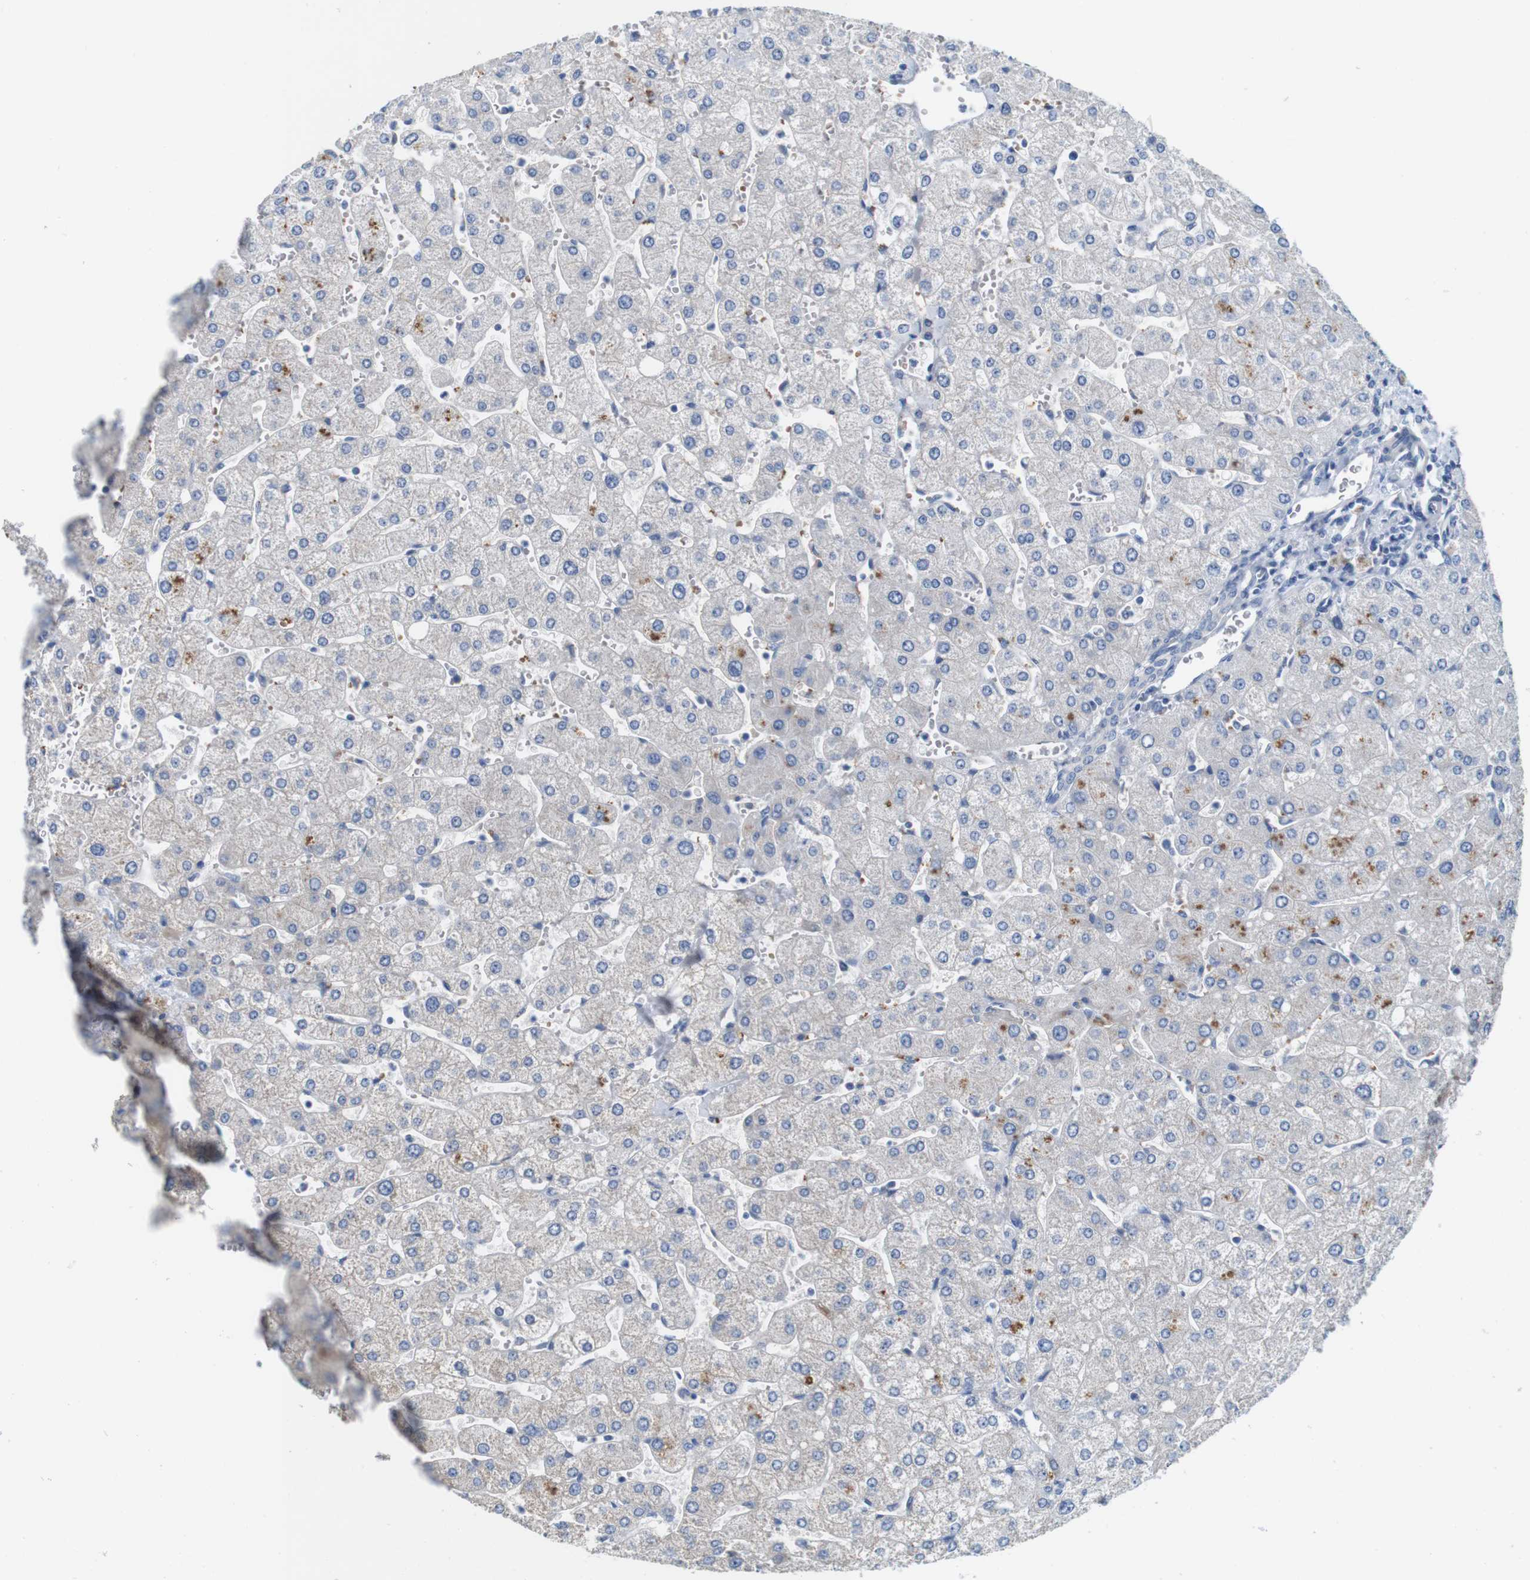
{"staining": {"intensity": "negative", "quantity": "none", "location": "none"}, "tissue": "liver", "cell_type": "Cholangiocytes", "image_type": "normal", "snomed": [{"axis": "morphology", "description": "Normal tissue, NOS"}, {"axis": "topography", "description": "Liver"}], "caption": "This image is of normal liver stained with immunohistochemistry to label a protein in brown with the nuclei are counter-stained blue. There is no staining in cholangiocytes.", "gene": "IGSF8", "patient": {"sex": "male", "age": 55}}